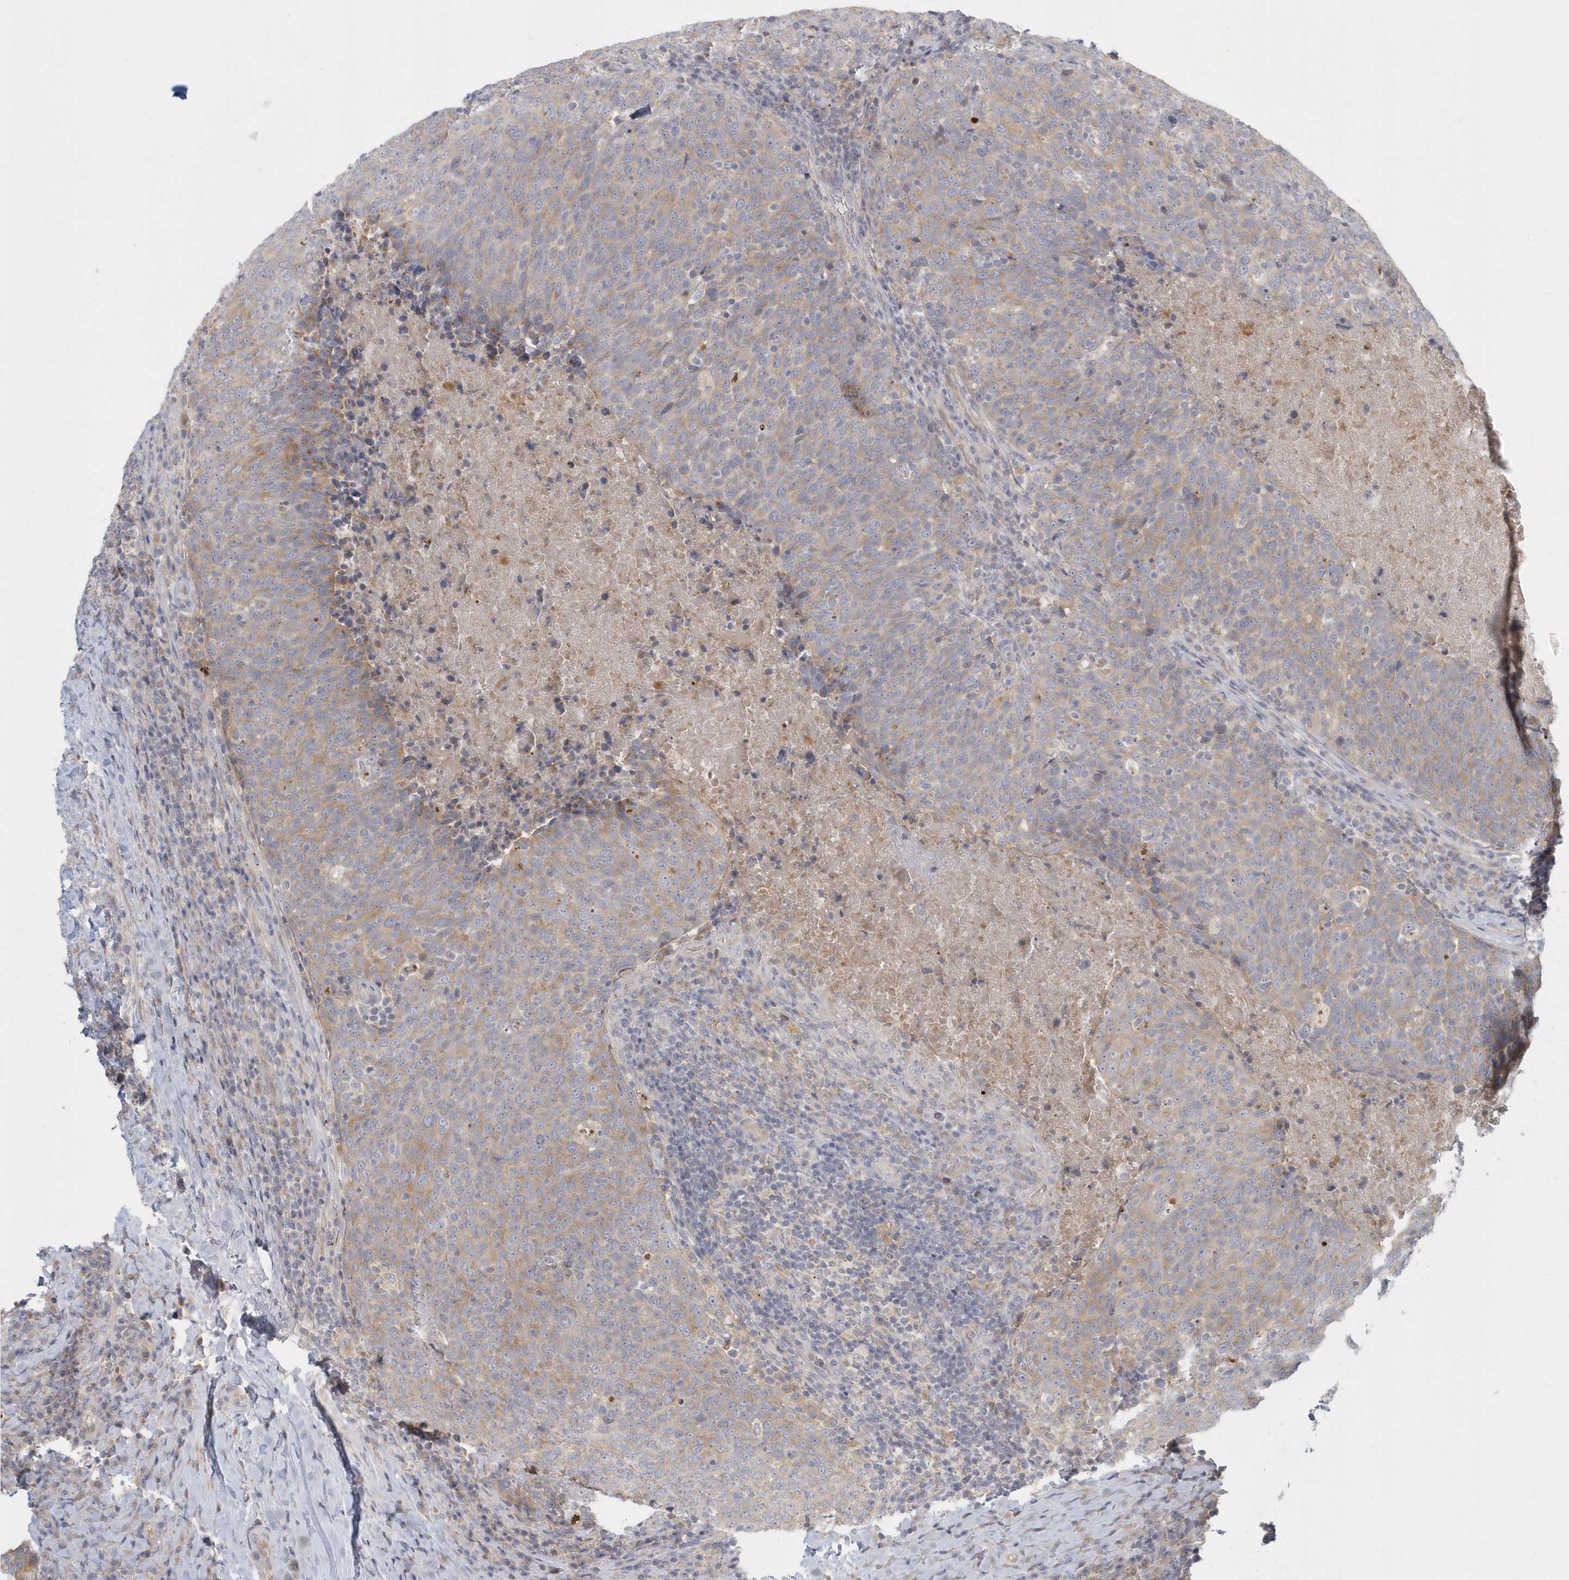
{"staining": {"intensity": "moderate", "quantity": "25%-75%", "location": "cytoplasmic/membranous"}, "tissue": "head and neck cancer", "cell_type": "Tumor cells", "image_type": "cancer", "snomed": [{"axis": "morphology", "description": "Squamous cell carcinoma, NOS"}, {"axis": "morphology", "description": "Squamous cell carcinoma, metastatic, NOS"}, {"axis": "topography", "description": "Lymph node"}, {"axis": "topography", "description": "Head-Neck"}], "caption": "Immunohistochemistry (IHC) photomicrograph of head and neck cancer (metastatic squamous cell carcinoma) stained for a protein (brown), which exhibits medium levels of moderate cytoplasmic/membranous staining in about 25%-75% of tumor cells.", "gene": "NAPB", "patient": {"sex": "male", "age": 62}}